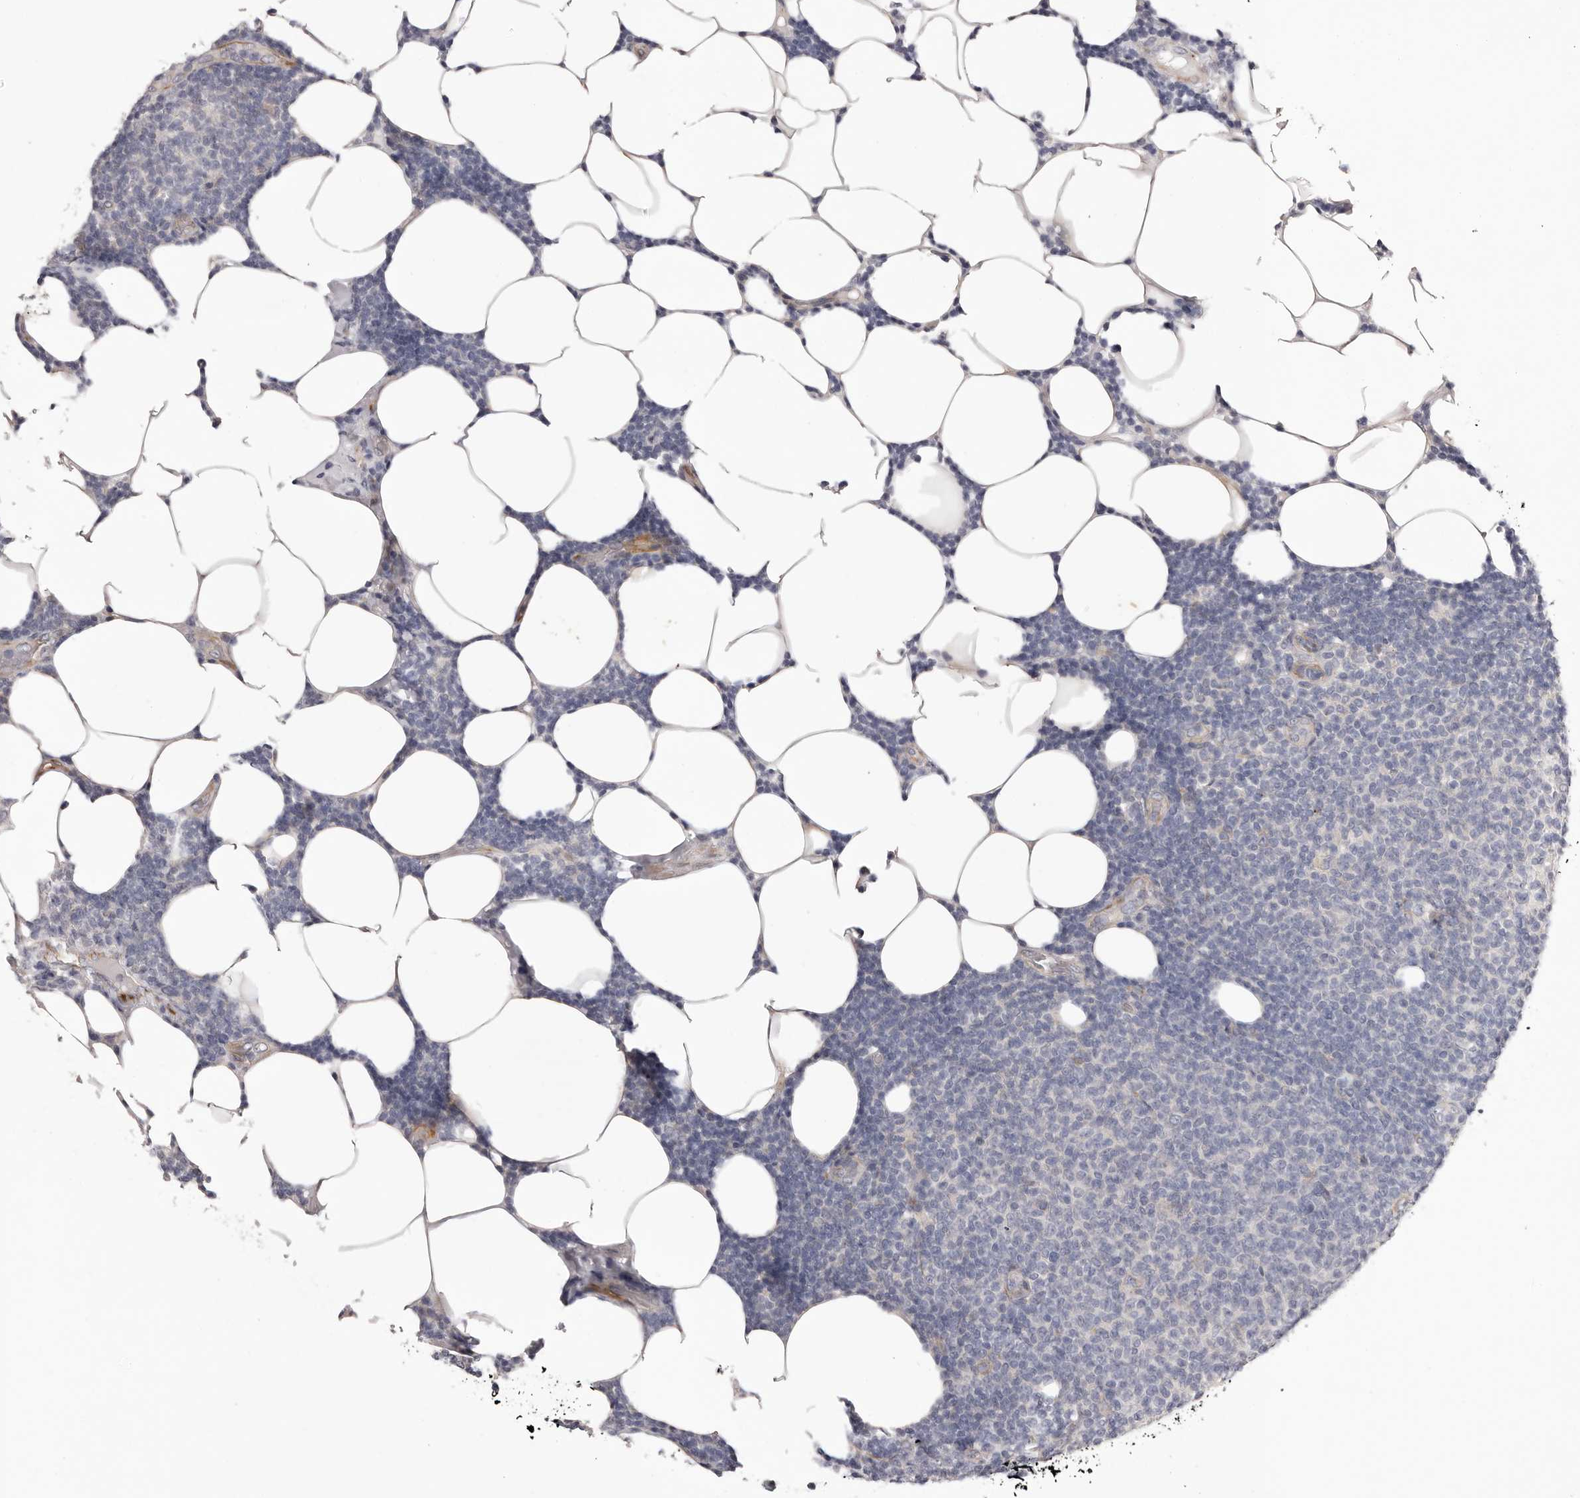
{"staining": {"intensity": "negative", "quantity": "none", "location": "none"}, "tissue": "lymphoma", "cell_type": "Tumor cells", "image_type": "cancer", "snomed": [{"axis": "morphology", "description": "Malignant lymphoma, non-Hodgkin's type, Low grade"}, {"axis": "topography", "description": "Lymph node"}], "caption": "IHC of malignant lymphoma, non-Hodgkin's type (low-grade) demonstrates no positivity in tumor cells.", "gene": "PNRC1", "patient": {"sex": "male", "age": 66}}